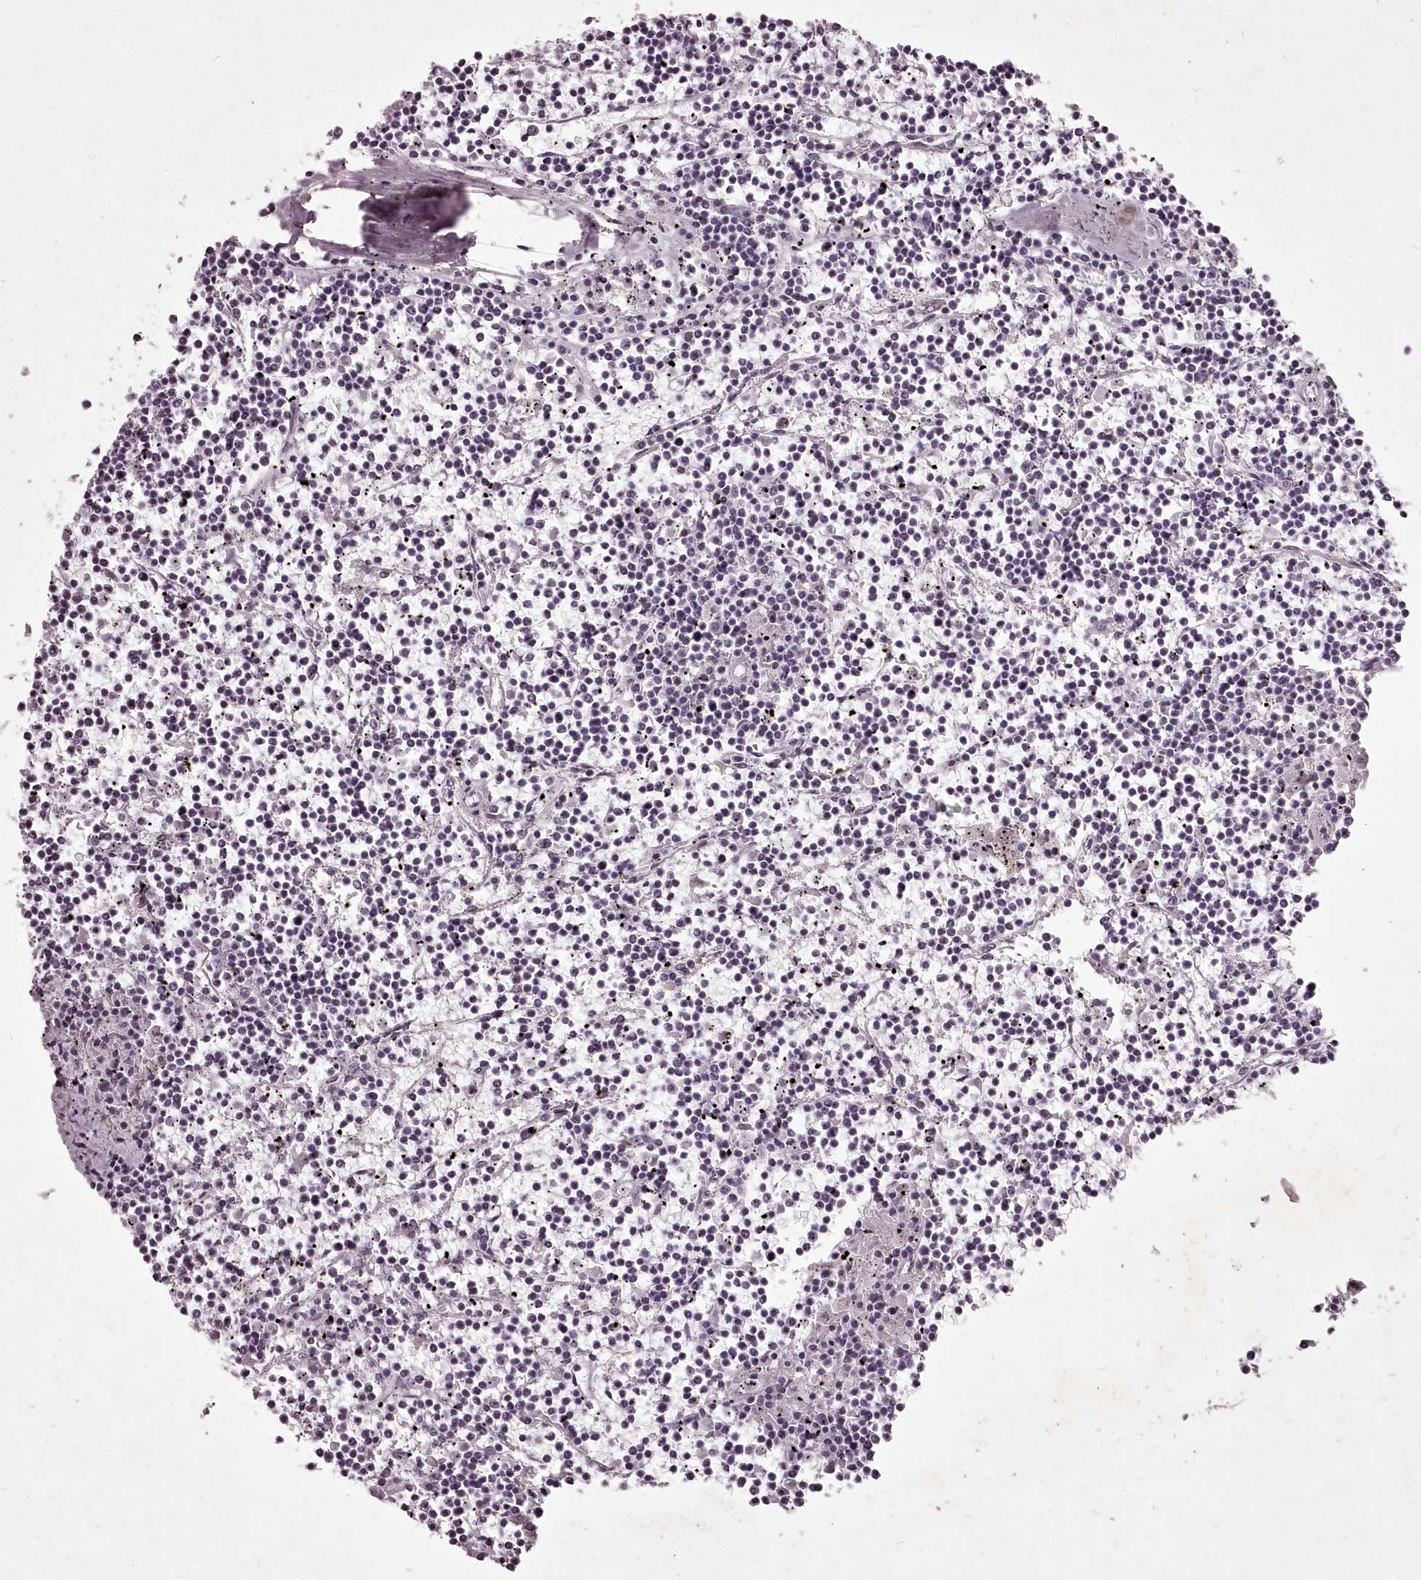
{"staining": {"intensity": "negative", "quantity": "none", "location": "none"}, "tissue": "lymphoma", "cell_type": "Tumor cells", "image_type": "cancer", "snomed": [{"axis": "morphology", "description": "Malignant lymphoma, non-Hodgkin's type, Low grade"}, {"axis": "topography", "description": "Spleen"}], "caption": "Tumor cells show no significant protein expression in low-grade malignant lymphoma, non-Hodgkin's type. (DAB (3,3'-diaminobenzidine) immunohistochemistry (IHC) with hematoxylin counter stain).", "gene": "CHCHD2", "patient": {"sex": "female", "age": 19}}